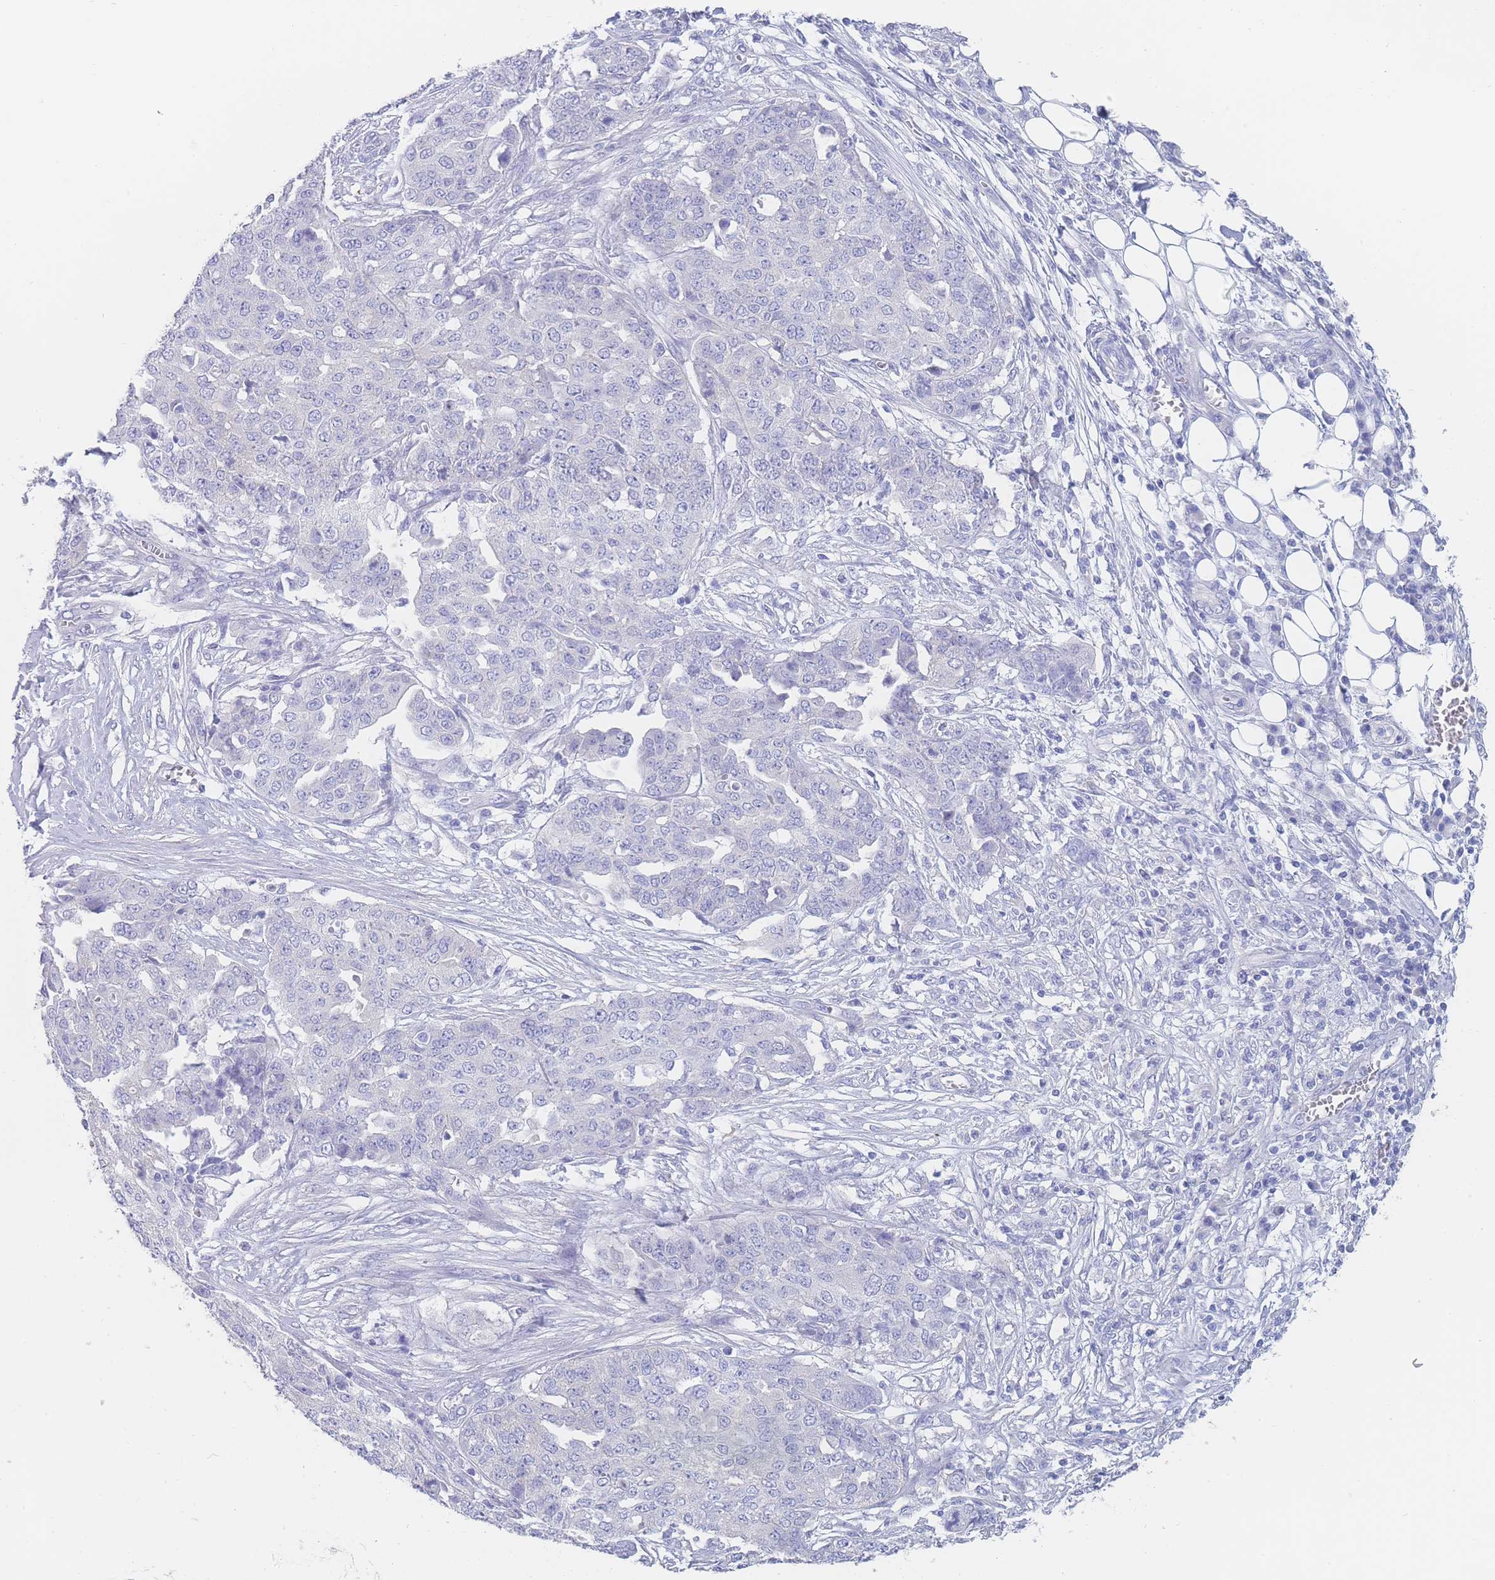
{"staining": {"intensity": "negative", "quantity": "none", "location": "none"}, "tissue": "ovarian cancer", "cell_type": "Tumor cells", "image_type": "cancer", "snomed": [{"axis": "morphology", "description": "Cystadenocarcinoma, serous, NOS"}, {"axis": "topography", "description": "Soft tissue"}, {"axis": "topography", "description": "Ovary"}], "caption": "A micrograph of human ovarian cancer (serous cystadenocarcinoma) is negative for staining in tumor cells.", "gene": "LZTFL1", "patient": {"sex": "female", "age": 57}}